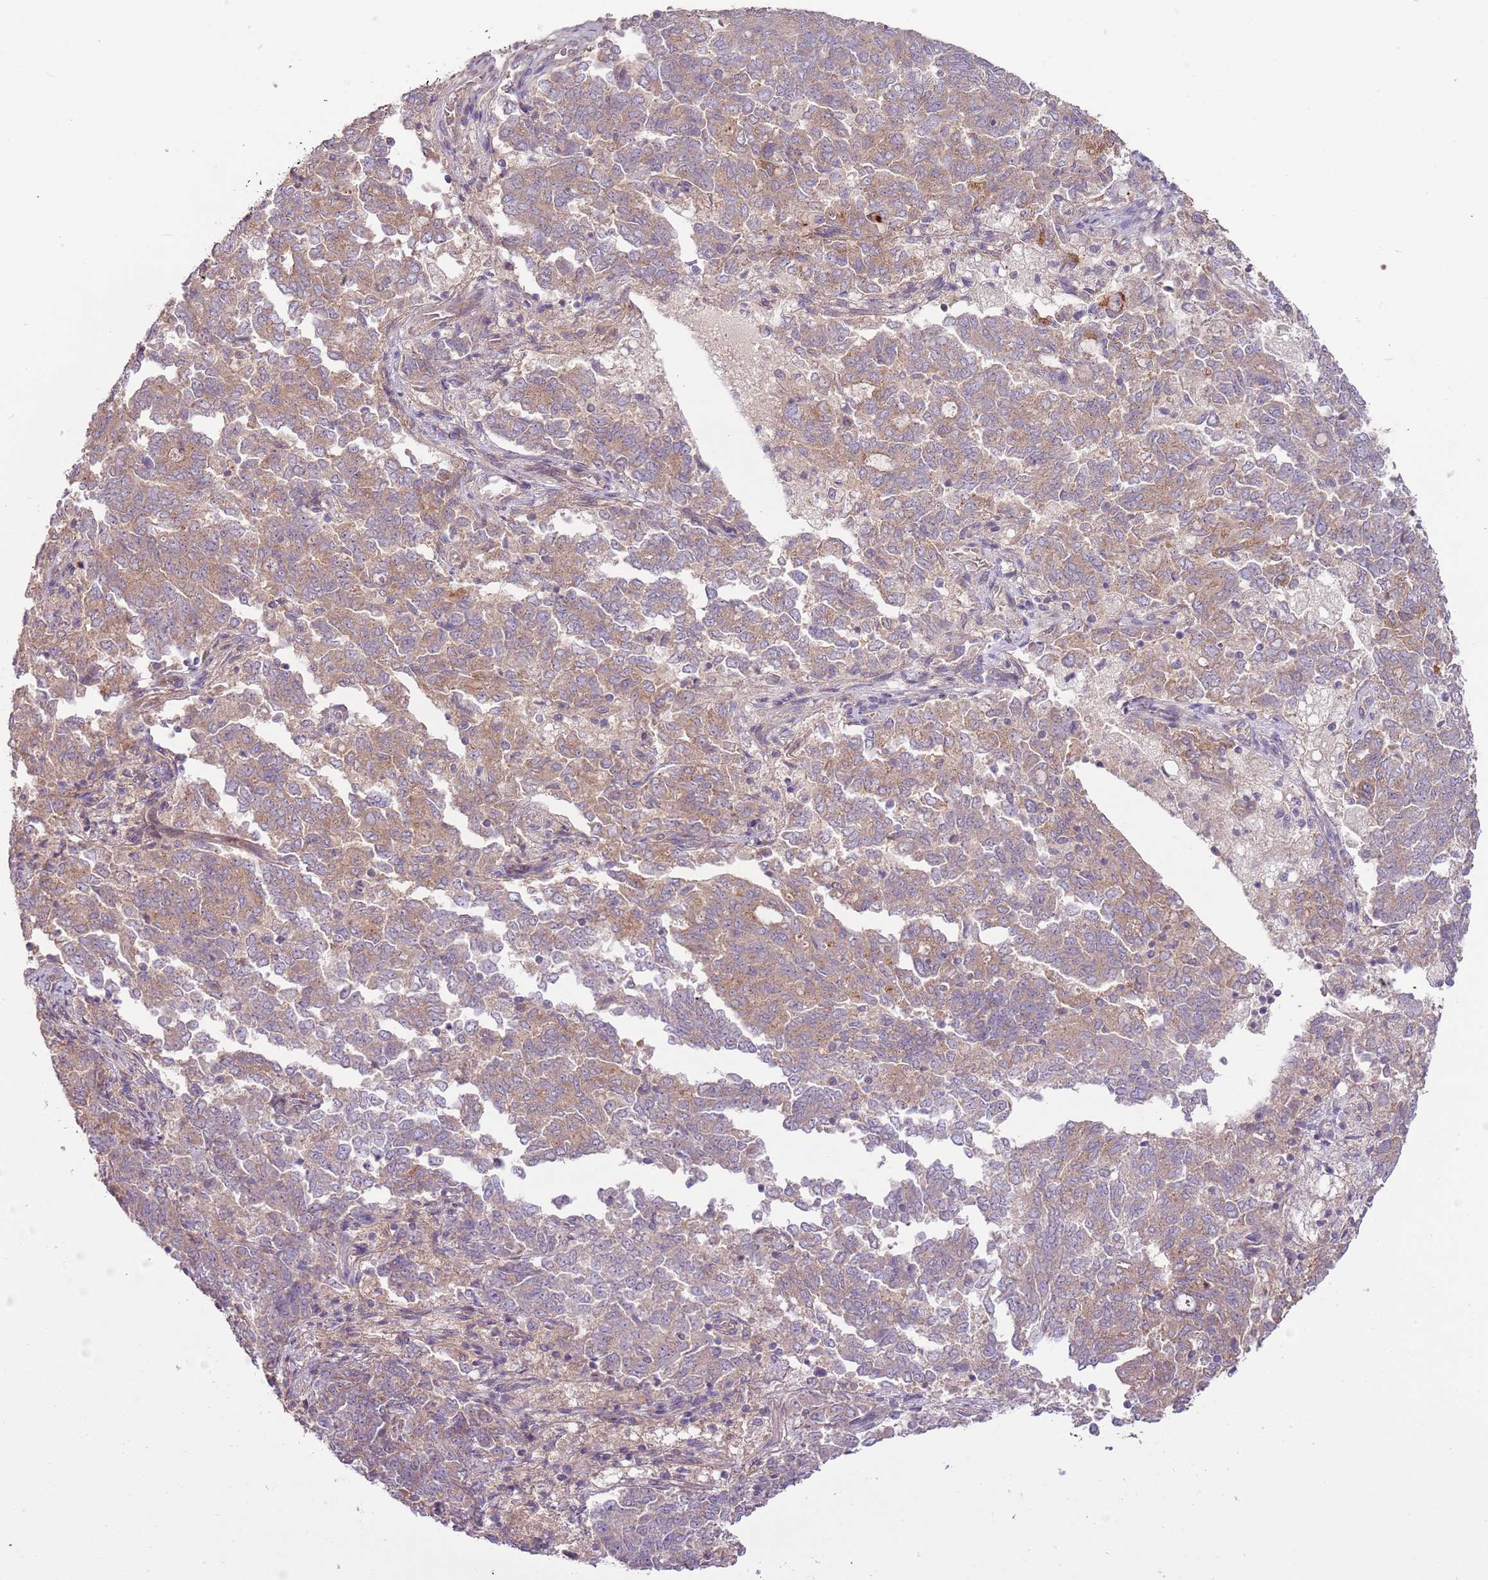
{"staining": {"intensity": "weak", "quantity": ">75%", "location": "cytoplasmic/membranous"}, "tissue": "endometrial cancer", "cell_type": "Tumor cells", "image_type": "cancer", "snomed": [{"axis": "morphology", "description": "Adenocarcinoma, NOS"}, {"axis": "topography", "description": "Endometrium"}], "caption": "This photomicrograph reveals IHC staining of human endometrial adenocarcinoma, with low weak cytoplasmic/membranous staining in about >75% of tumor cells.", "gene": "RNF128", "patient": {"sex": "female", "age": 80}}